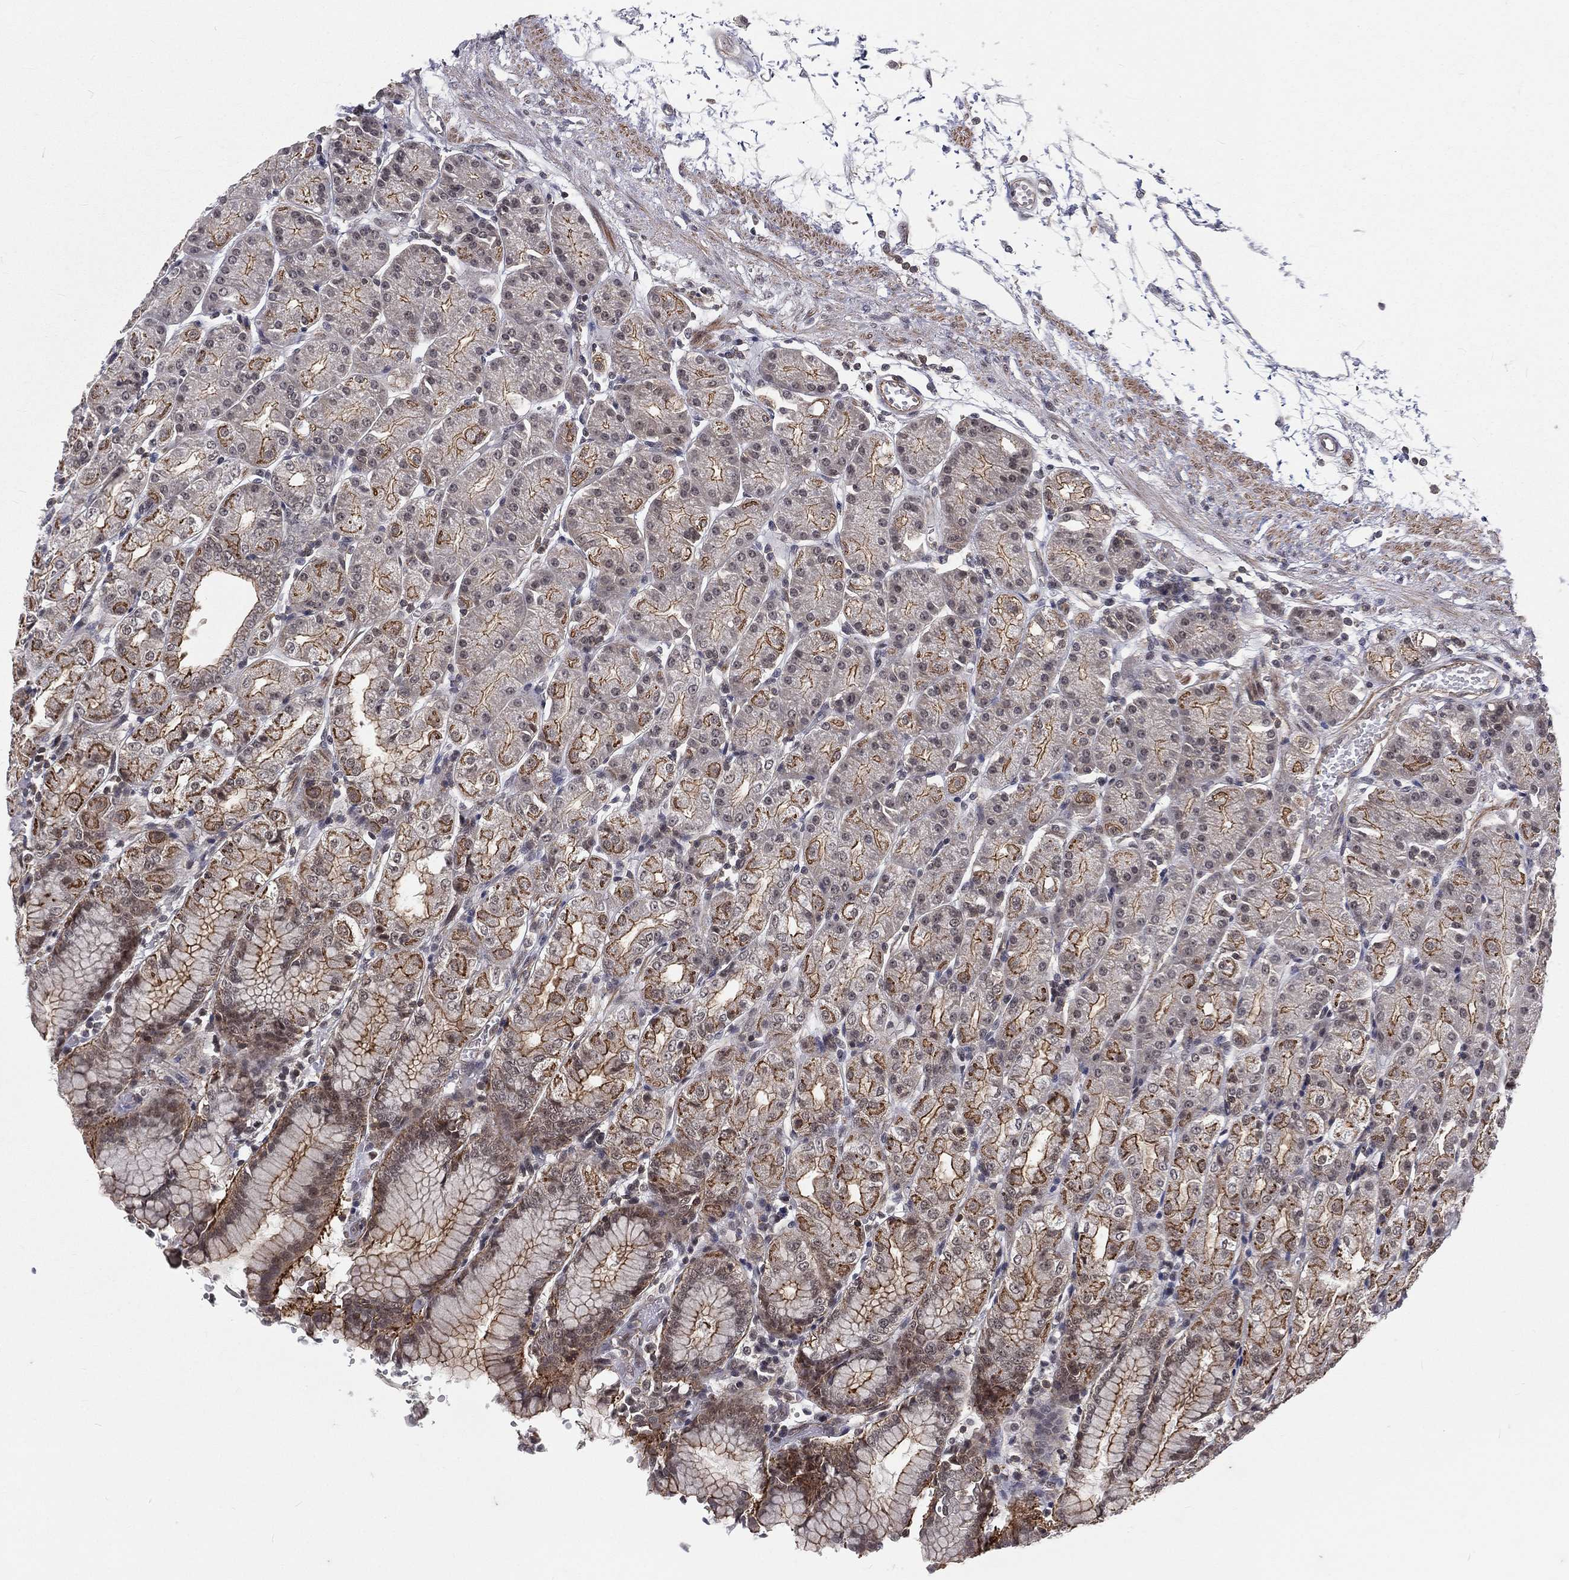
{"staining": {"intensity": "moderate", "quantity": "25%-75%", "location": "cytoplasmic/membranous"}, "tissue": "stomach", "cell_type": "Glandular cells", "image_type": "normal", "snomed": [{"axis": "morphology", "description": "Normal tissue, NOS"}, {"axis": "morphology", "description": "Adenocarcinoma, NOS"}, {"axis": "topography", "description": "Stomach"}], "caption": "Glandular cells reveal moderate cytoplasmic/membranous positivity in approximately 25%-75% of cells in normal stomach.", "gene": "MORC2", "patient": {"sex": "female", "age": 81}}